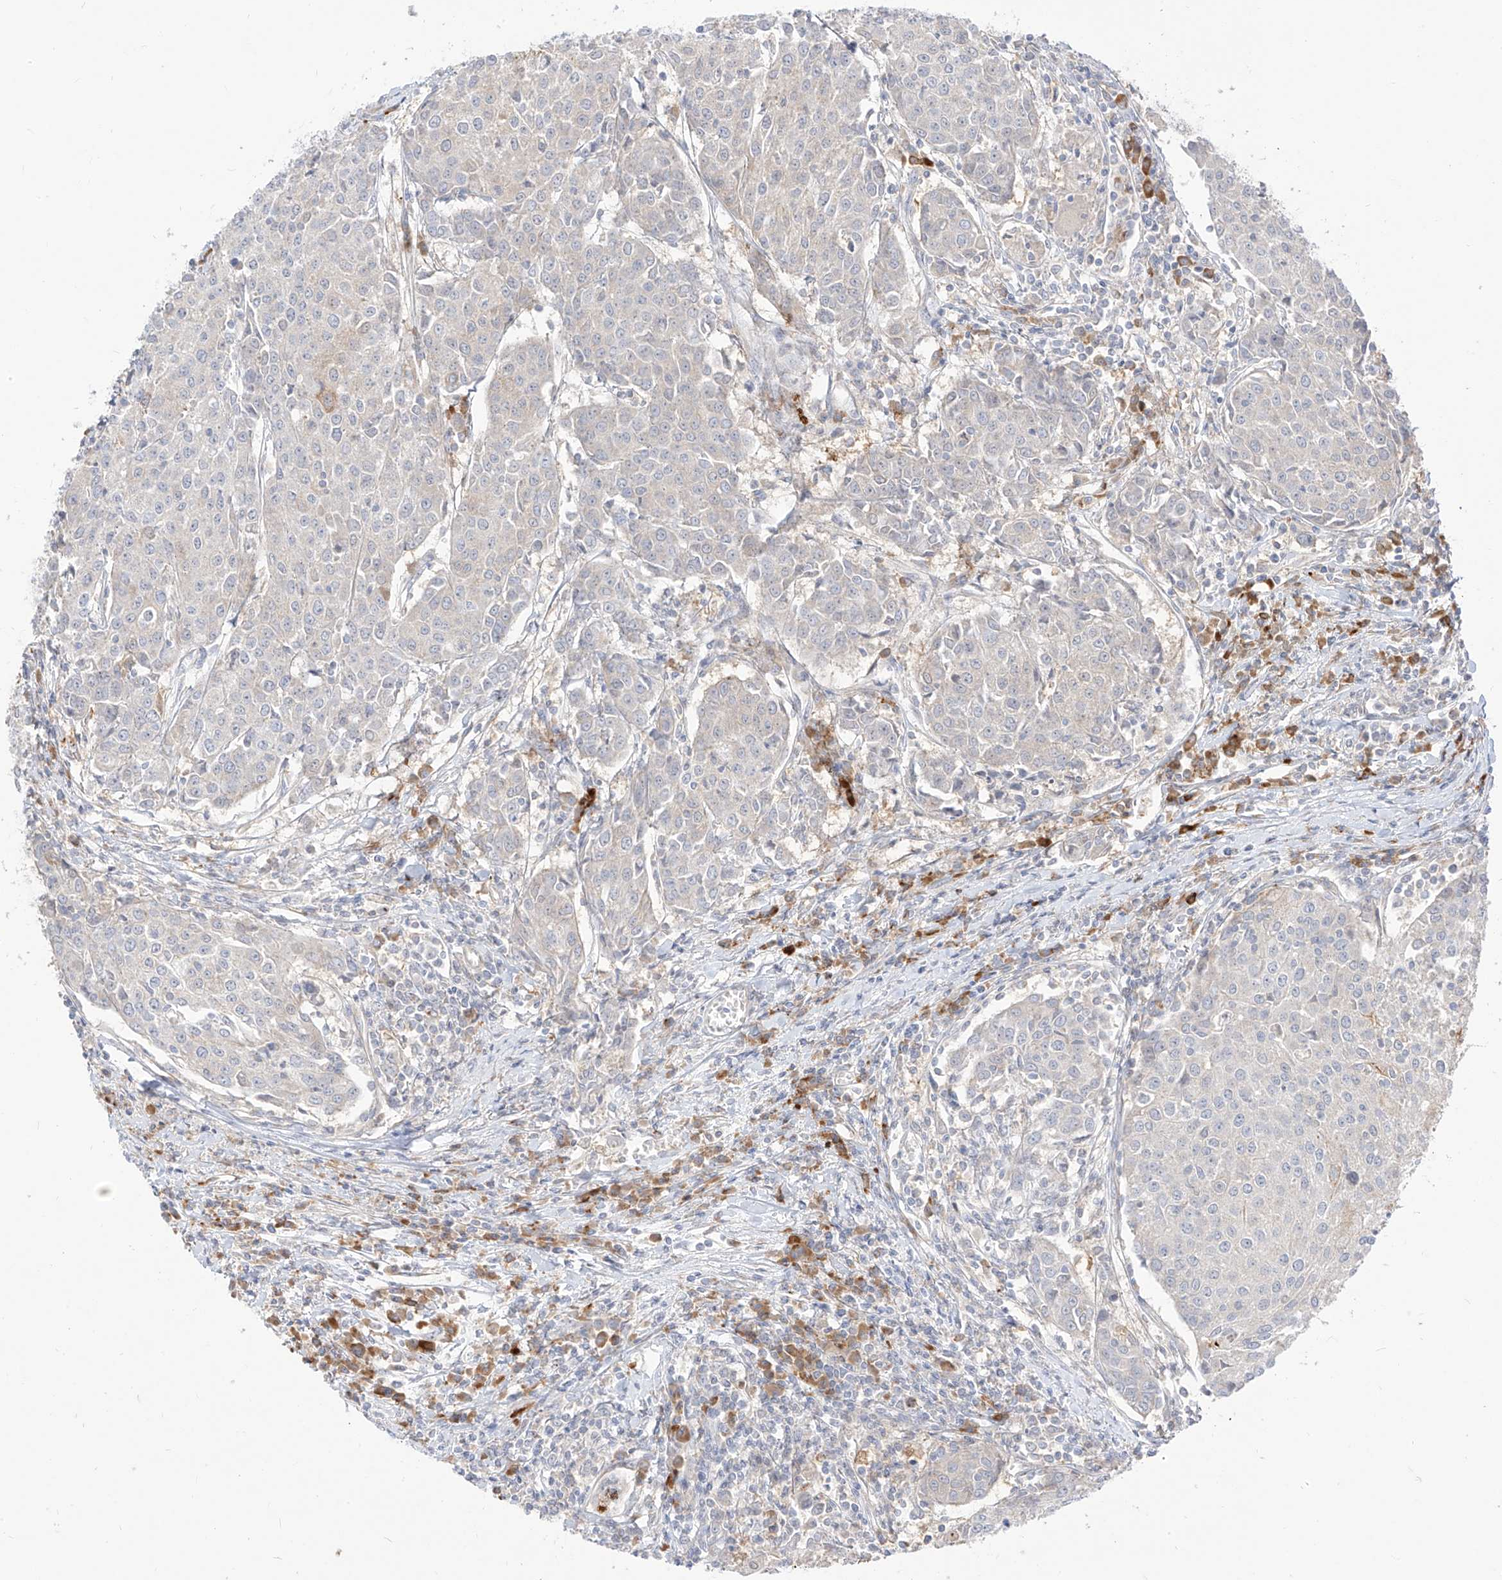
{"staining": {"intensity": "negative", "quantity": "none", "location": "none"}, "tissue": "urothelial cancer", "cell_type": "Tumor cells", "image_type": "cancer", "snomed": [{"axis": "morphology", "description": "Urothelial carcinoma, High grade"}, {"axis": "topography", "description": "Urinary bladder"}], "caption": "Immunohistochemistry of human high-grade urothelial carcinoma reveals no positivity in tumor cells. The staining is performed using DAB (3,3'-diaminobenzidine) brown chromogen with nuclei counter-stained in using hematoxylin.", "gene": "SYTL3", "patient": {"sex": "female", "age": 85}}